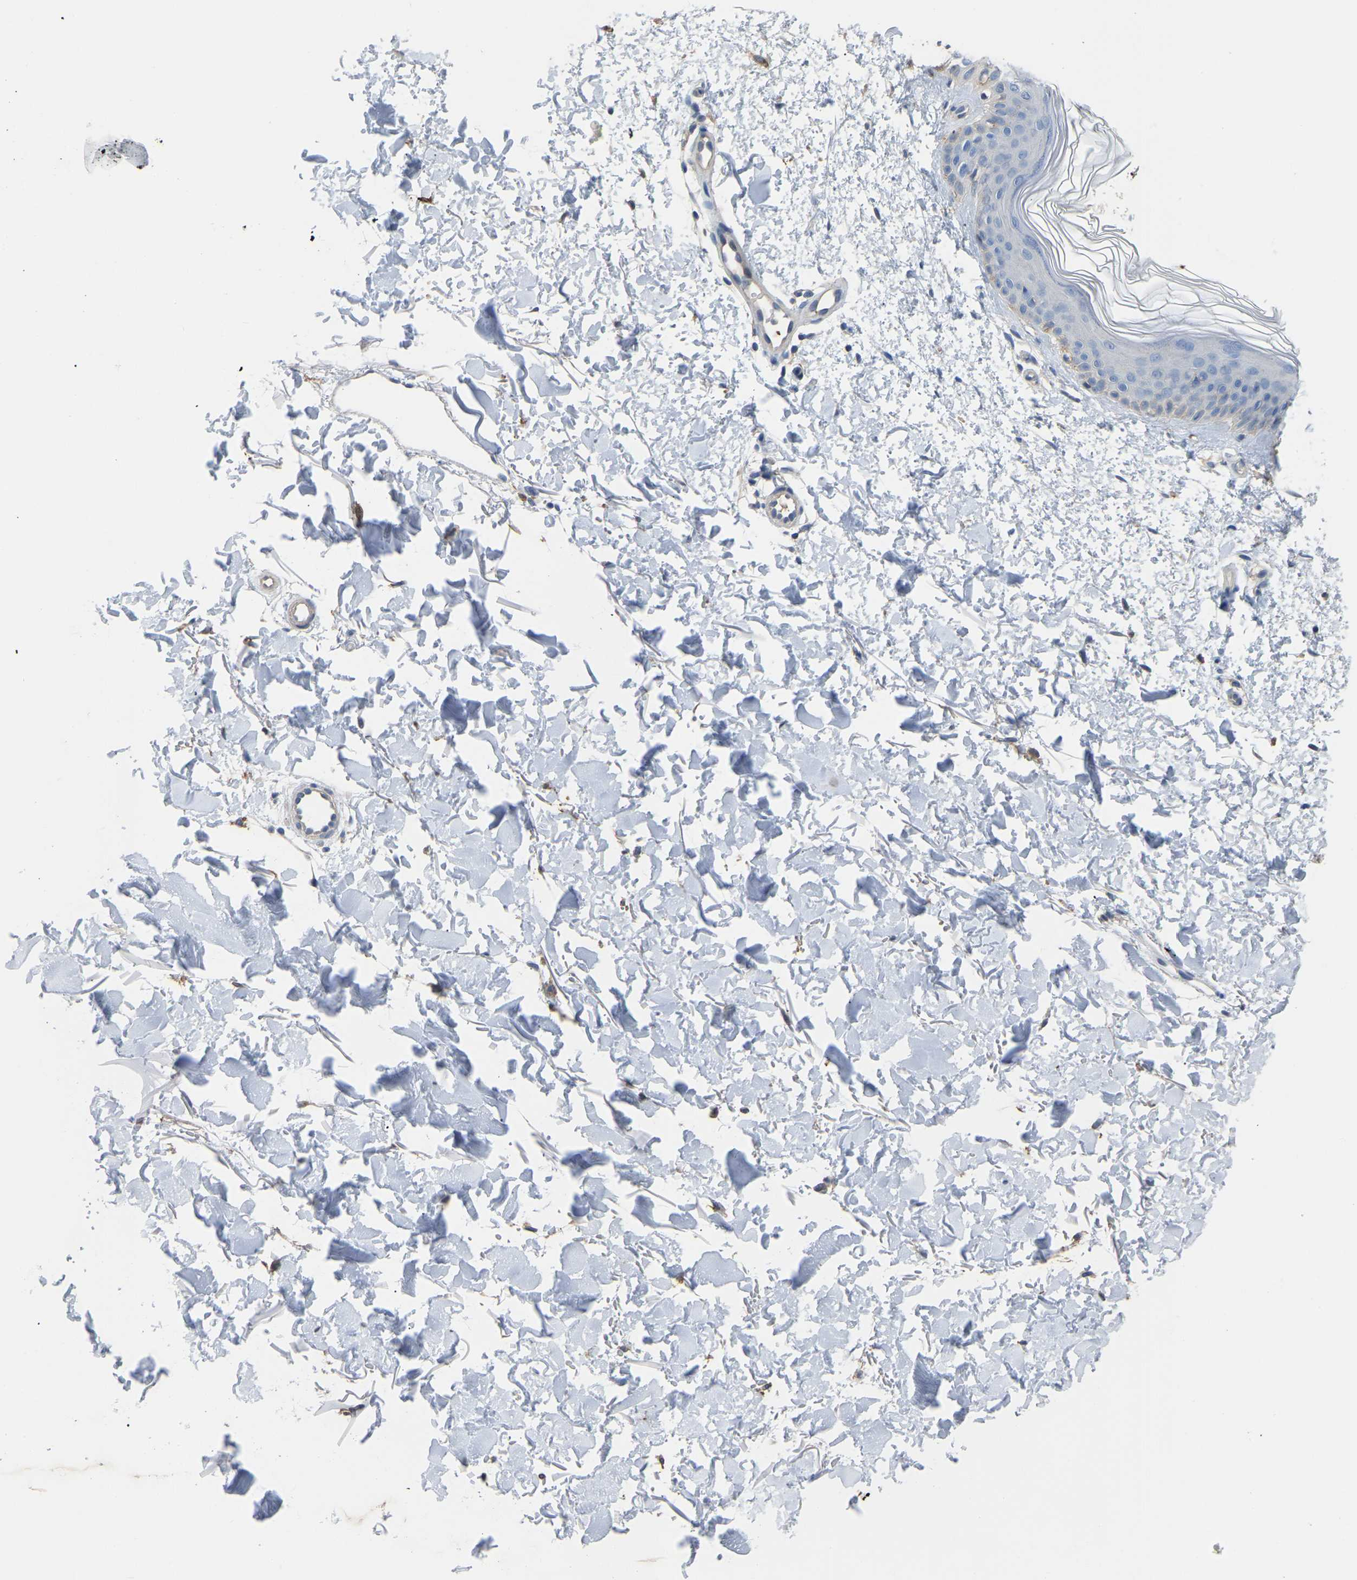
{"staining": {"intensity": "negative", "quantity": "none", "location": "none"}, "tissue": "skin", "cell_type": "Fibroblasts", "image_type": "normal", "snomed": [{"axis": "morphology", "description": "Normal tissue, NOS"}, {"axis": "morphology", "description": "Malignant melanoma, NOS"}, {"axis": "topography", "description": "Skin"}], "caption": "Immunohistochemistry (IHC) of benign skin displays no positivity in fibroblasts.", "gene": "ZNF449", "patient": {"sex": "male", "age": 83}}